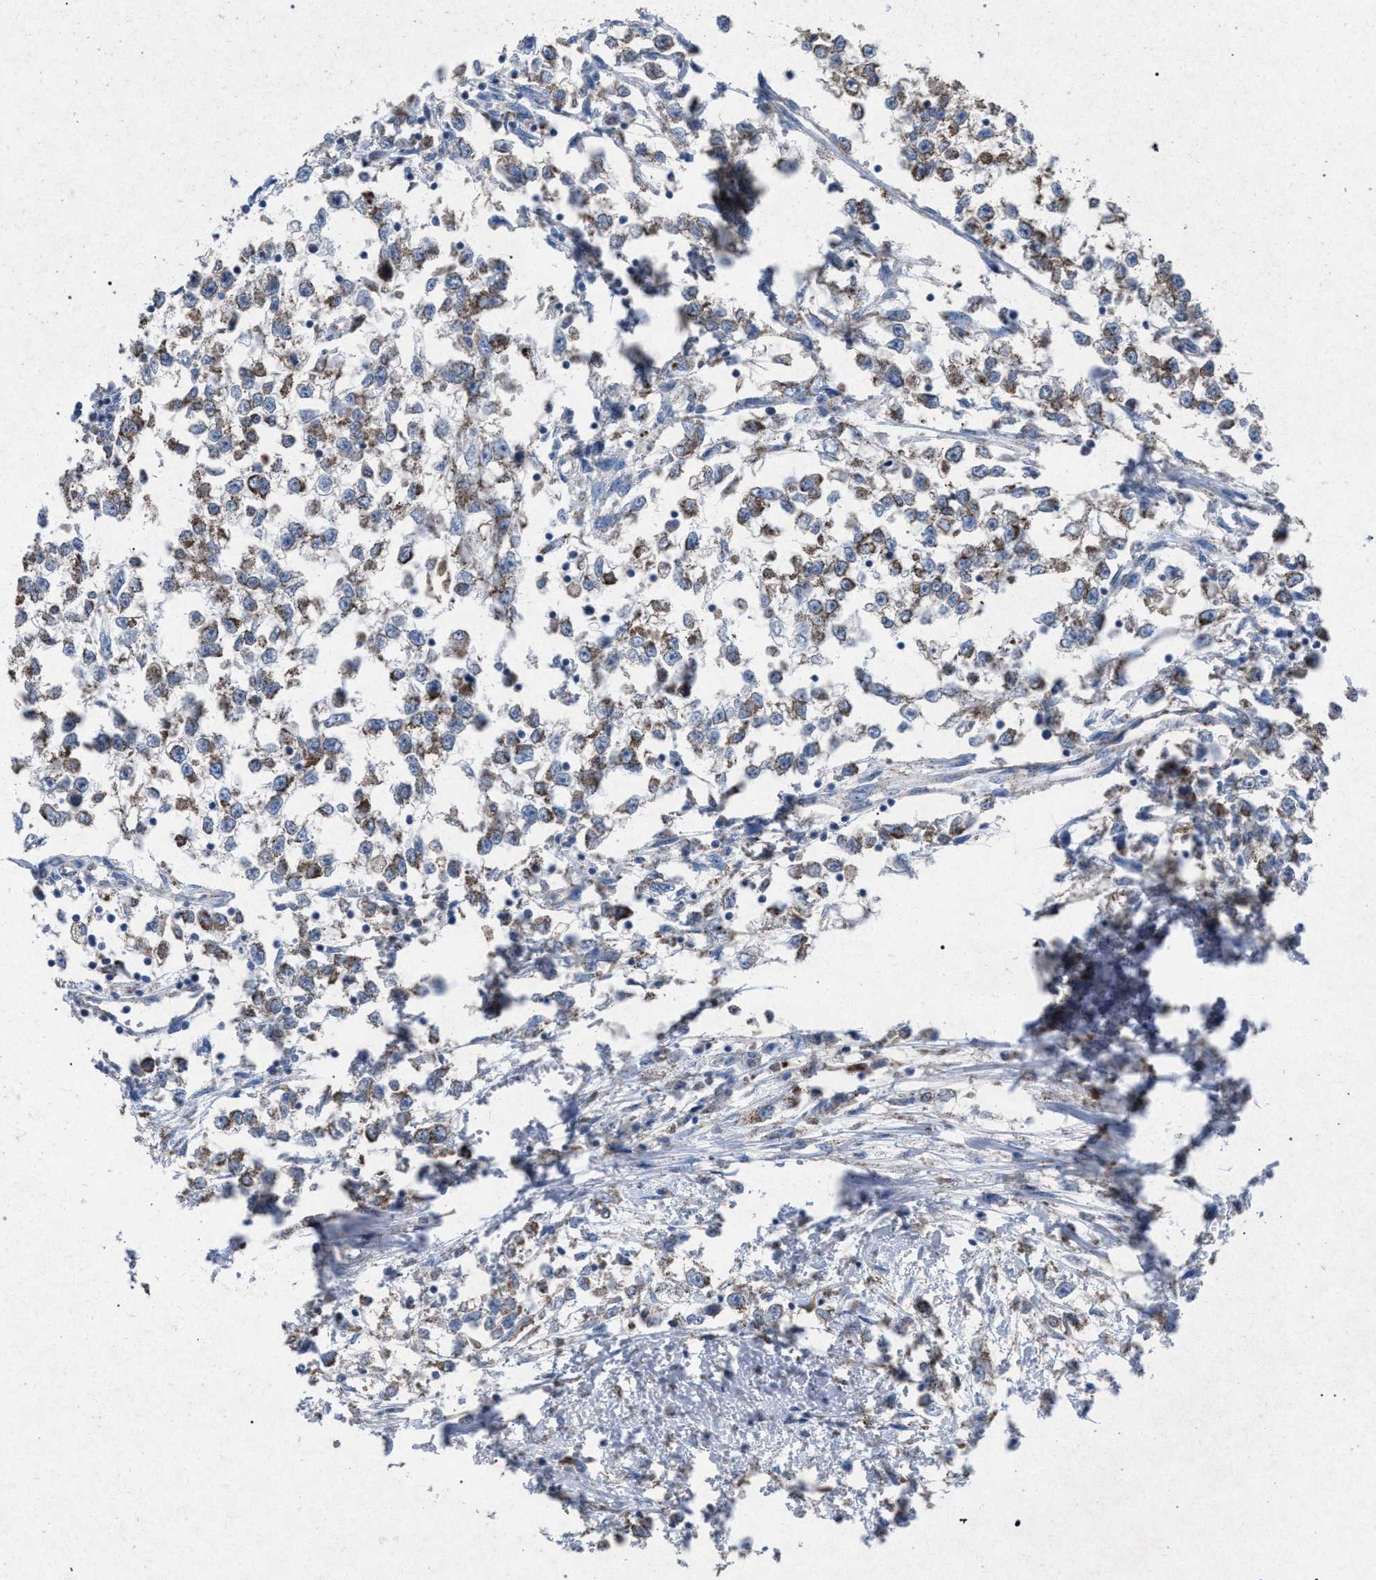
{"staining": {"intensity": "moderate", "quantity": ">75%", "location": "cytoplasmic/membranous"}, "tissue": "testis cancer", "cell_type": "Tumor cells", "image_type": "cancer", "snomed": [{"axis": "morphology", "description": "Seminoma, NOS"}, {"axis": "morphology", "description": "Carcinoma, Embryonal, NOS"}, {"axis": "topography", "description": "Testis"}], "caption": "DAB immunohistochemical staining of human testis cancer demonstrates moderate cytoplasmic/membranous protein expression in about >75% of tumor cells.", "gene": "HSD17B4", "patient": {"sex": "male", "age": 51}}